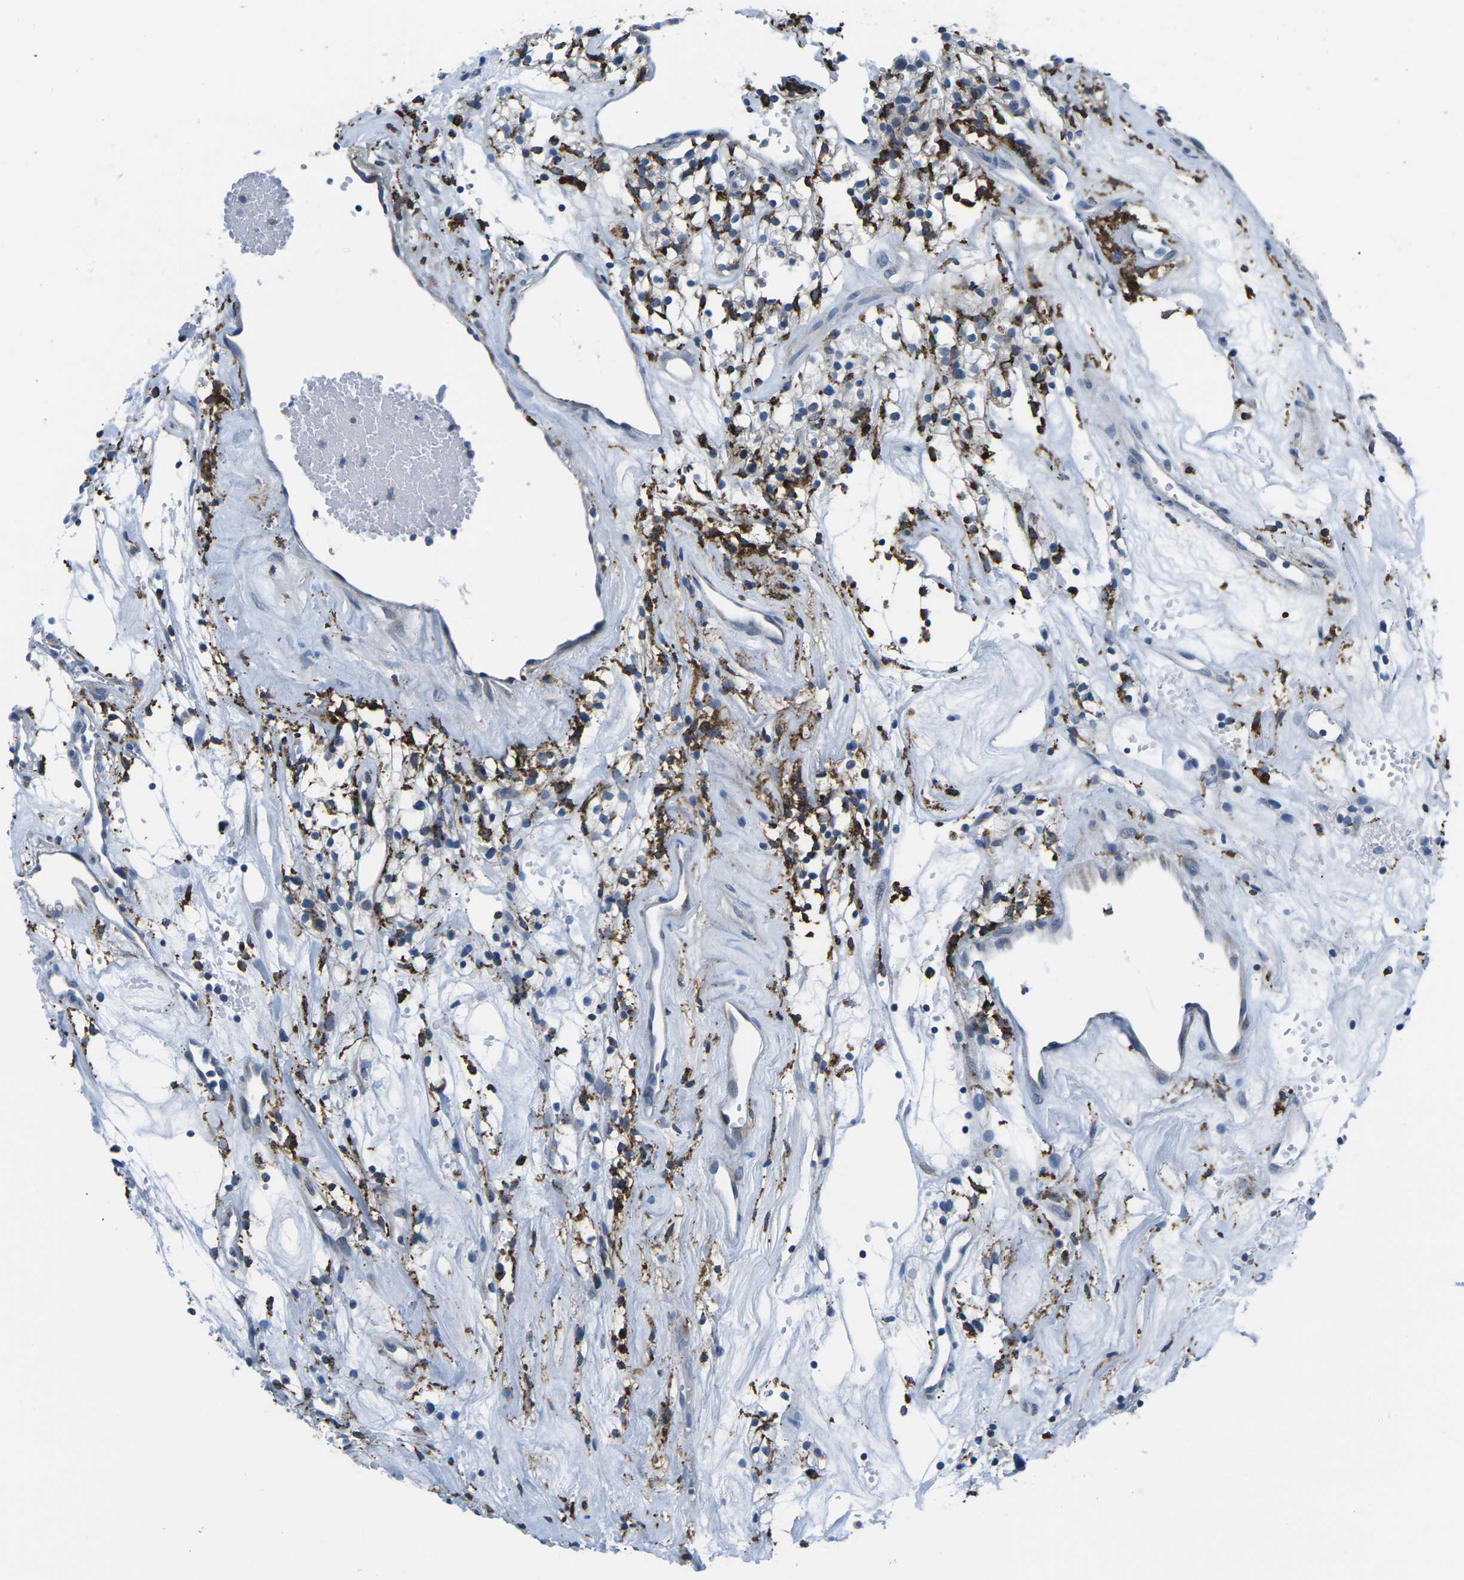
{"staining": {"intensity": "negative", "quantity": "none", "location": "none"}, "tissue": "renal cancer", "cell_type": "Tumor cells", "image_type": "cancer", "snomed": [{"axis": "morphology", "description": "Adenocarcinoma, NOS"}, {"axis": "topography", "description": "Kidney"}], "caption": "This micrograph is of renal cancer stained with immunohistochemistry to label a protein in brown with the nuclei are counter-stained blue. There is no staining in tumor cells. (DAB (3,3'-diaminobenzidine) immunohistochemistry with hematoxylin counter stain).", "gene": "PTPN1", "patient": {"sex": "male", "age": 59}}